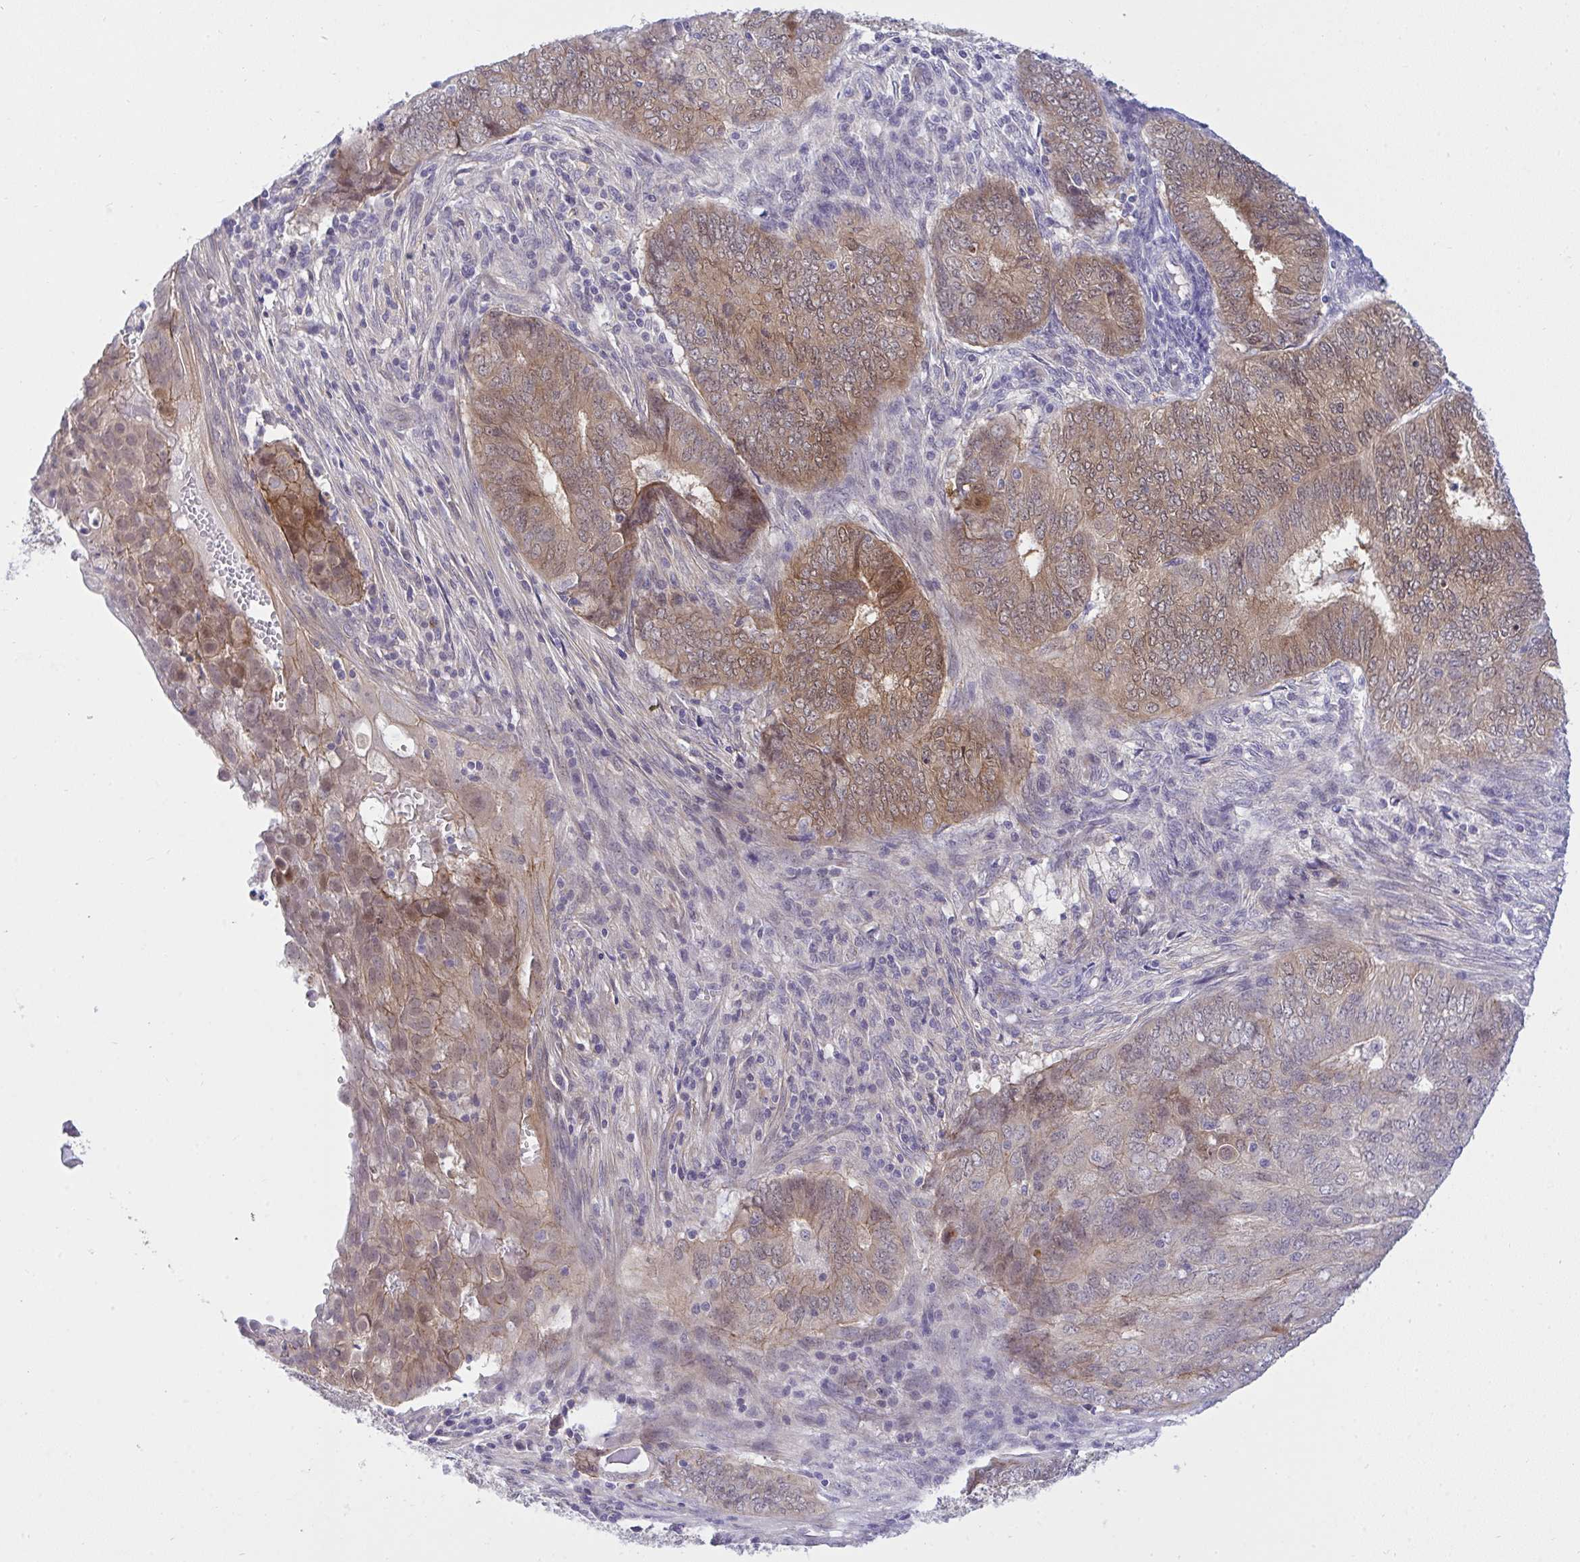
{"staining": {"intensity": "moderate", "quantity": "25%-75%", "location": "cytoplasmic/membranous,nuclear"}, "tissue": "endometrial cancer", "cell_type": "Tumor cells", "image_type": "cancer", "snomed": [{"axis": "morphology", "description": "Adenocarcinoma, NOS"}, {"axis": "topography", "description": "Endometrium"}], "caption": "Protein expression analysis of adenocarcinoma (endometrial) exhibits moderate cytoplasmic/membranous and nuclear positivity in approximately 25%-75% of tumor cells.", "gene": "HOXD12", "patient": {"sex": "female", "age": 62}}